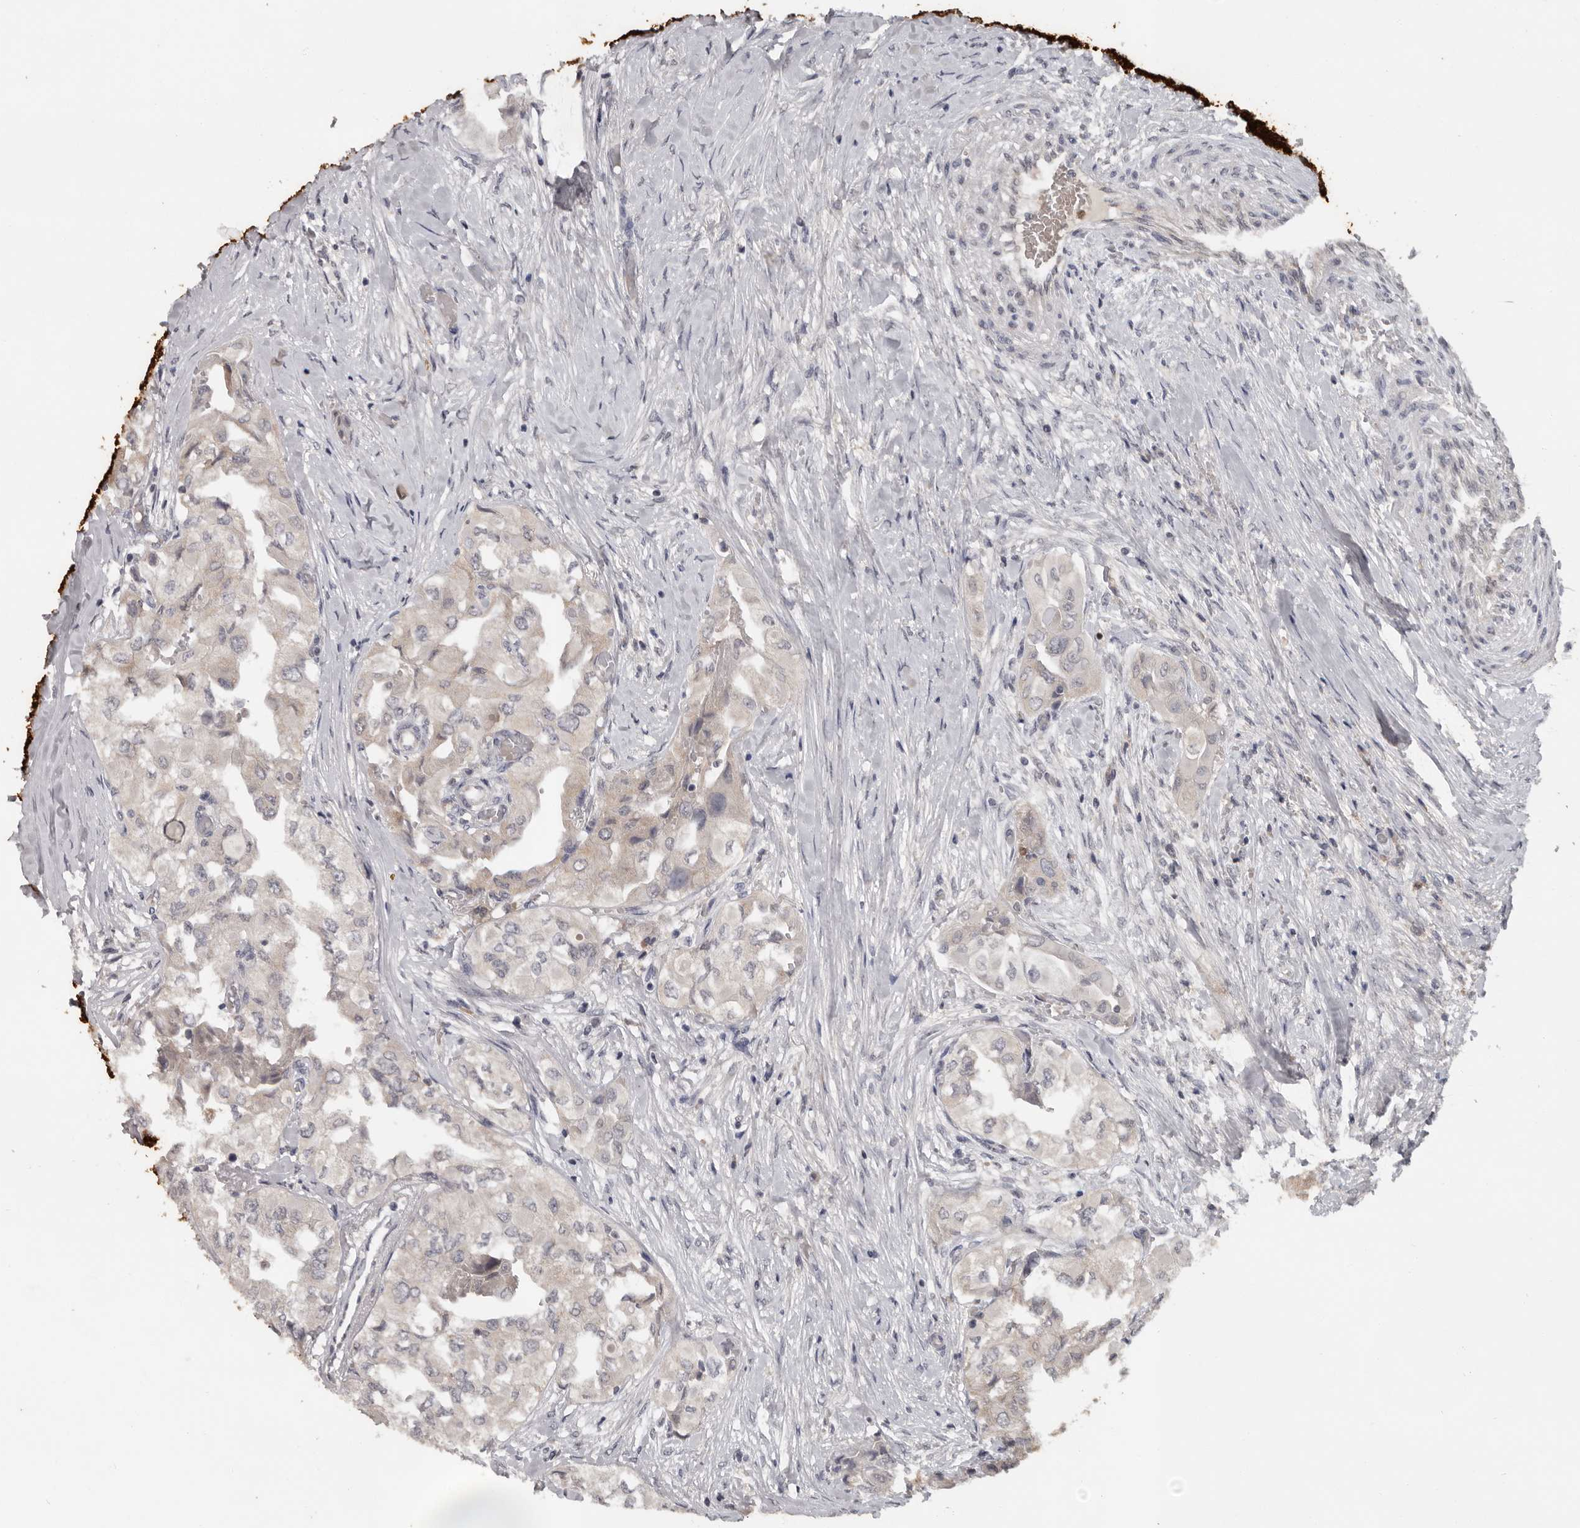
{"staining": {"intensity": "weak", "quantity": "25%-75%", "location": "cytoplasmic/membranous"}, "tissue": "thyroid cancer", "cell_type": "Tumor cells", "image_type": "cancer", "snomed": [{"axis": "morphology", "description": "Papillary adenocarcinoma, NOS"}, {"axis": "topography", "description": "Thyroid gland"}], "caption": "DAB (3,3'-diaminobenzidine) immunohistochemical staining of thyroid cancer (papillary adenocarcinoma) shows weak cytoplasmic/membranous protein positivity in about 25%-75% of tumor cells.", "gene": "MTF1", "patient": {"sex": "female", "age": 59}}